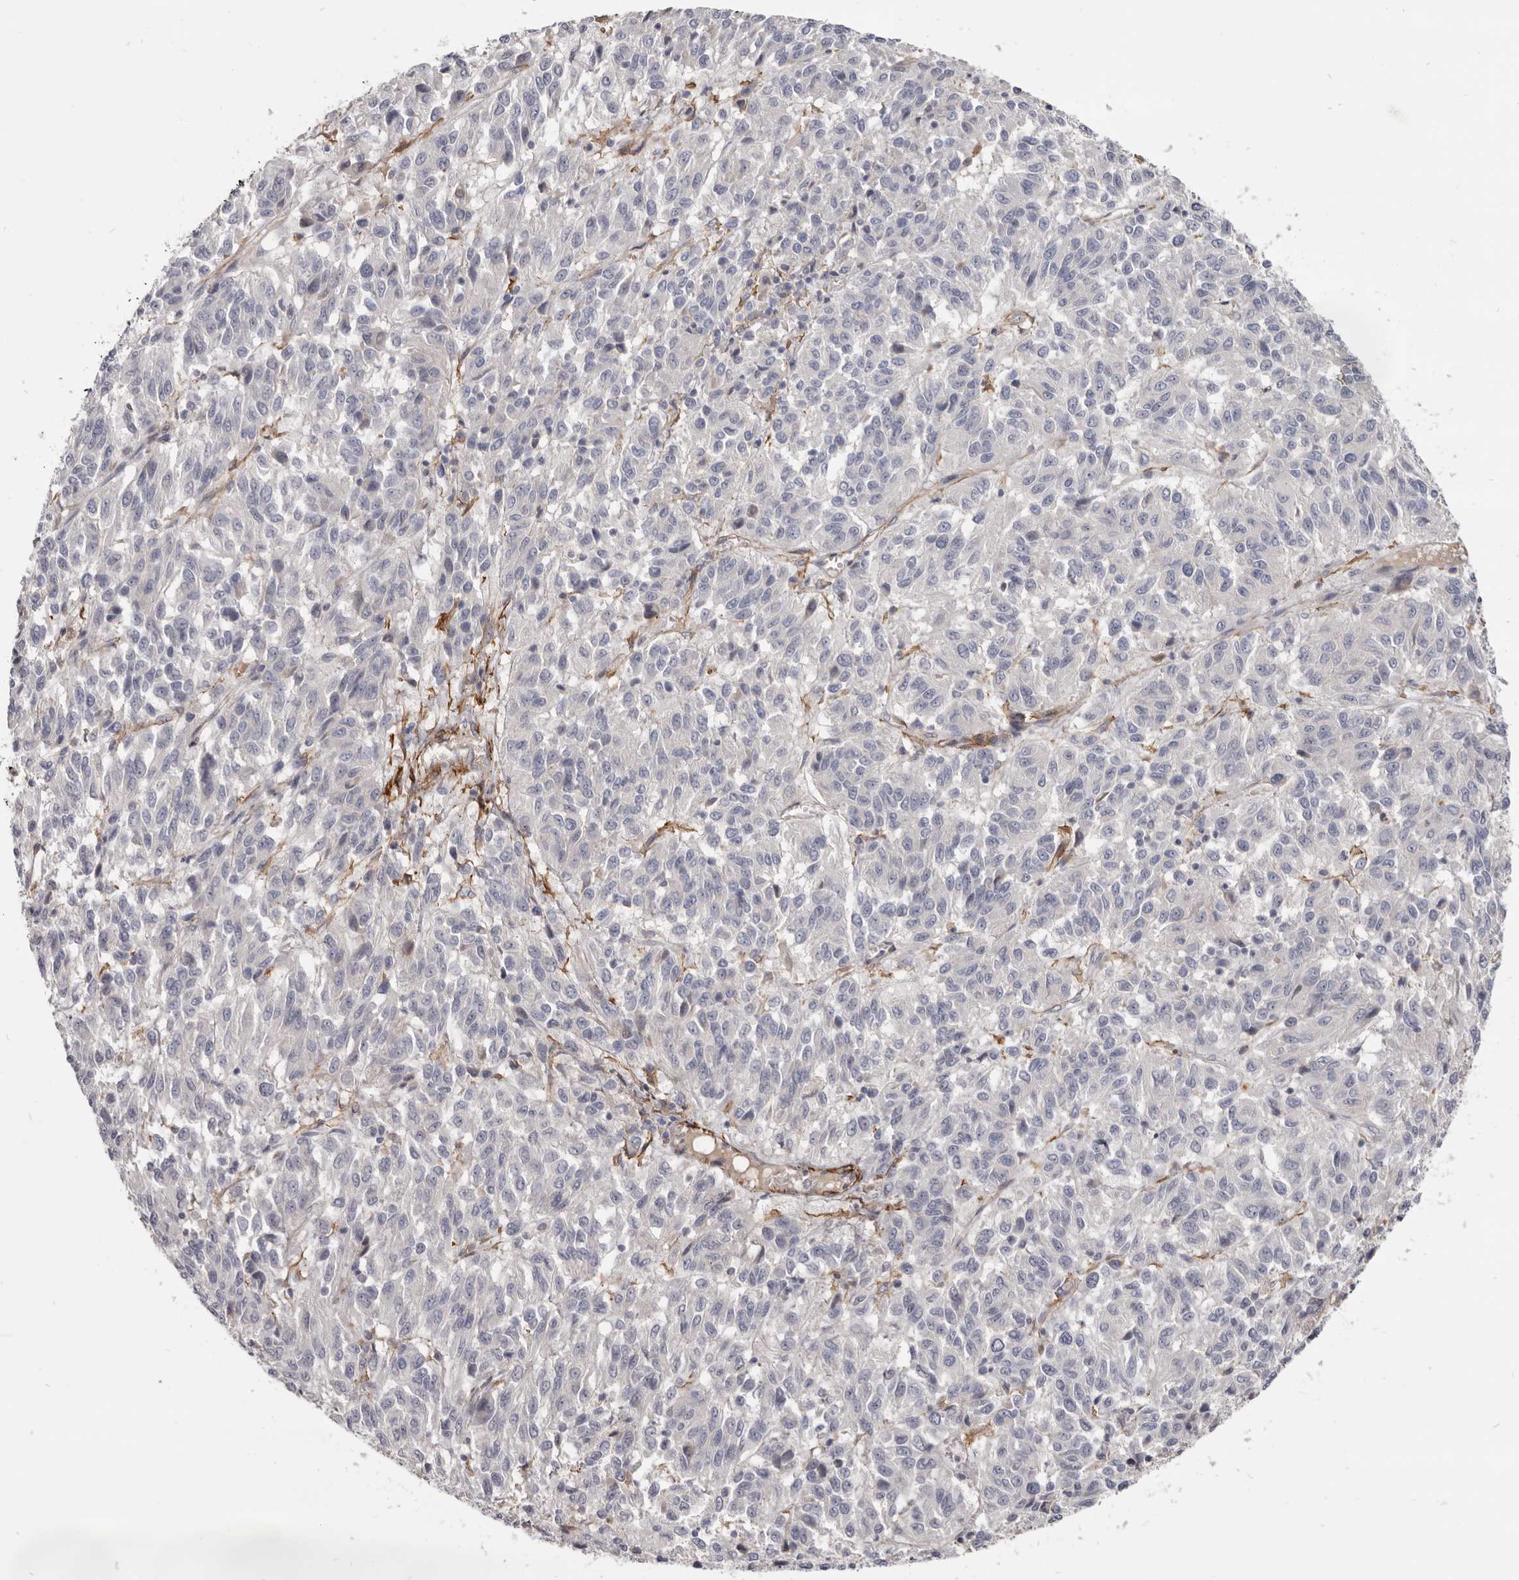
{"staining": {"intensity": "negative", "quantity": "none", "location": "none"}, "tissue": "melanoma", "cell_type": "Tumor cells", "image_type": "cancer", "snomed": [{"axis": "morphology", "description": "Malignant melanoma, Metastatic site"}, {"axis": "topography", "description": "Lung"}], "caption": "IHC of human malignant melanoma (metastatic site) shows no positivity in tumor cells.", "gene": "CGN", "patient": {"sex": "male", "age": 64}}